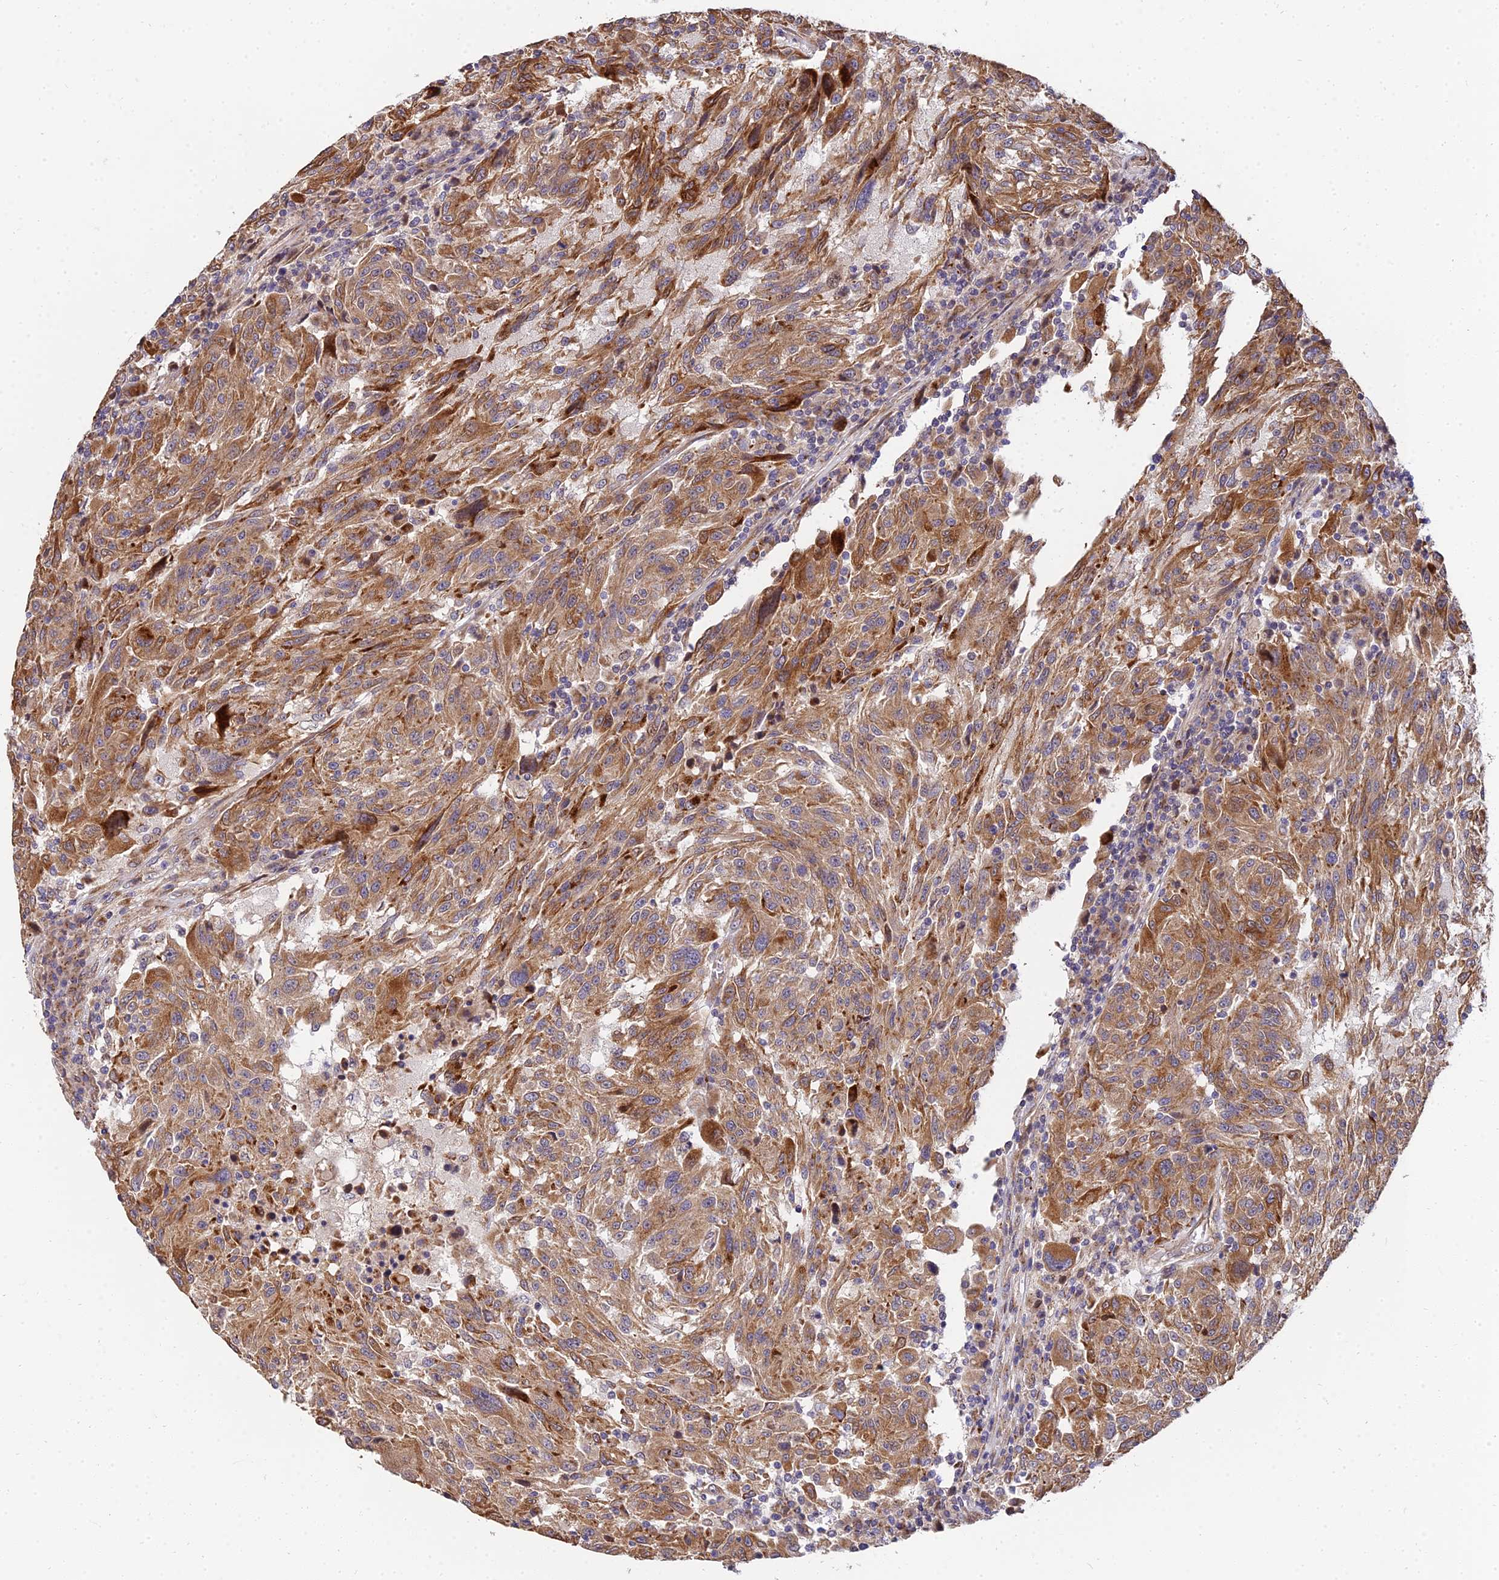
{"staining": {"intensity": "moderate", "quantity": ">75%", "location": "cytoplasmic/membranous"}, "tissue": "melanoma", "cell_type": "Tumor cells", "image_type": "cancer", "snomed": [{"axis": "morphology", "description": "Malignant melanoma, NOS"}, {"axis": "topography", "description": "Skin"}], "caption": "Immunohistochemistry of malignant melanoma shows medium levels of moderate cytoplasmic/membranous expression in approximately >75% of tumor cells.", "gene": "ARL8B", "patient": {"sex": "male", "age": 53}}